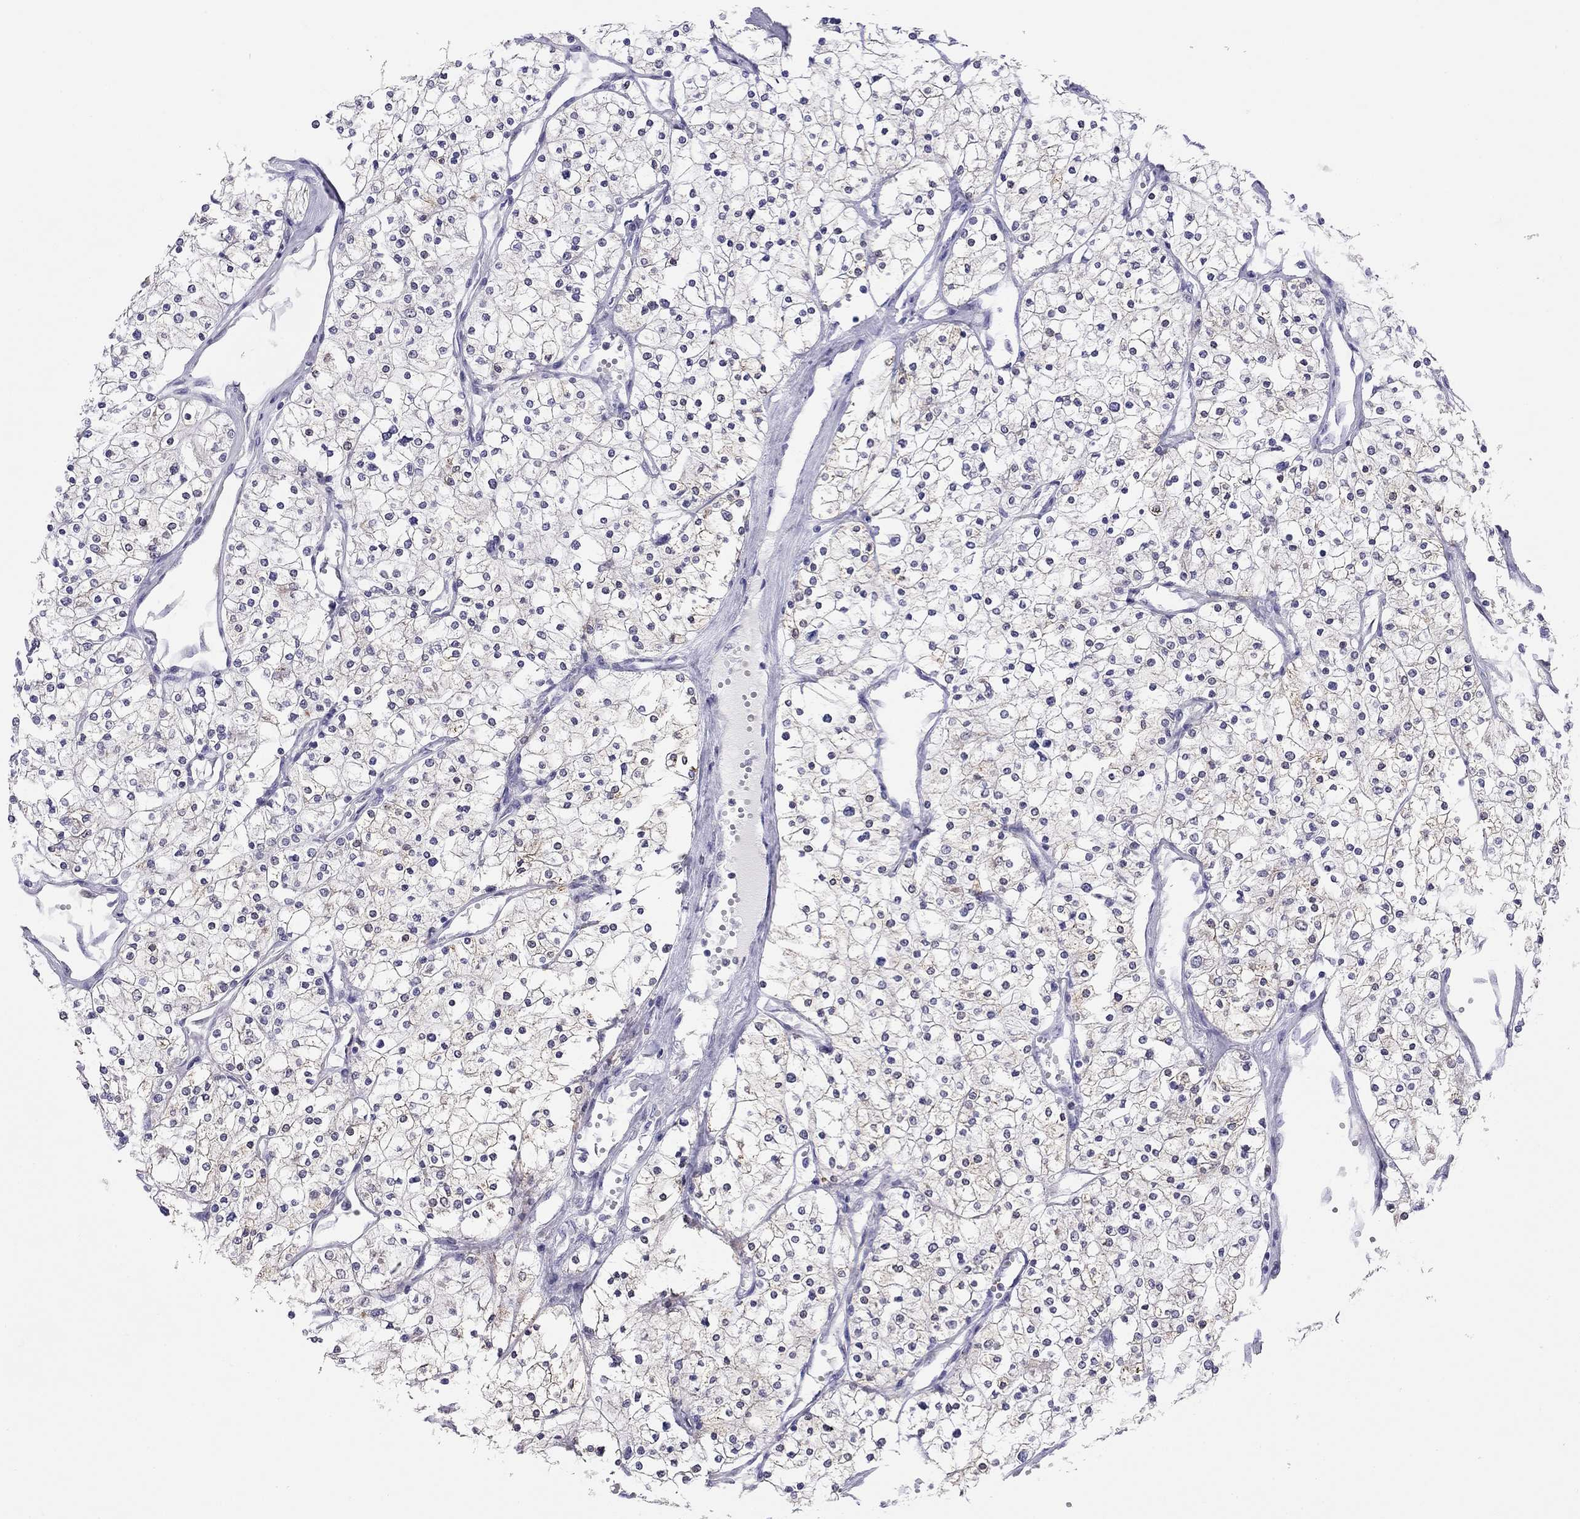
{"staining": {"intensity": "negative", "quantity": "none", "location": "none"}, "tissue": "renal cancer", "cell_type": "Tumor cells", "image_type": "cancer", "snomed": [{"axis": "morphology", "description": "Adenocarcinoma, NOS"}, {"axis": "topography", "description": "Kidney"}], "caption": "Protein analysis of renal cancer shows no significant positivity in tumor cells.", "gene": "SLC46A2", "patient": {"sex": "male", "age": 80}}